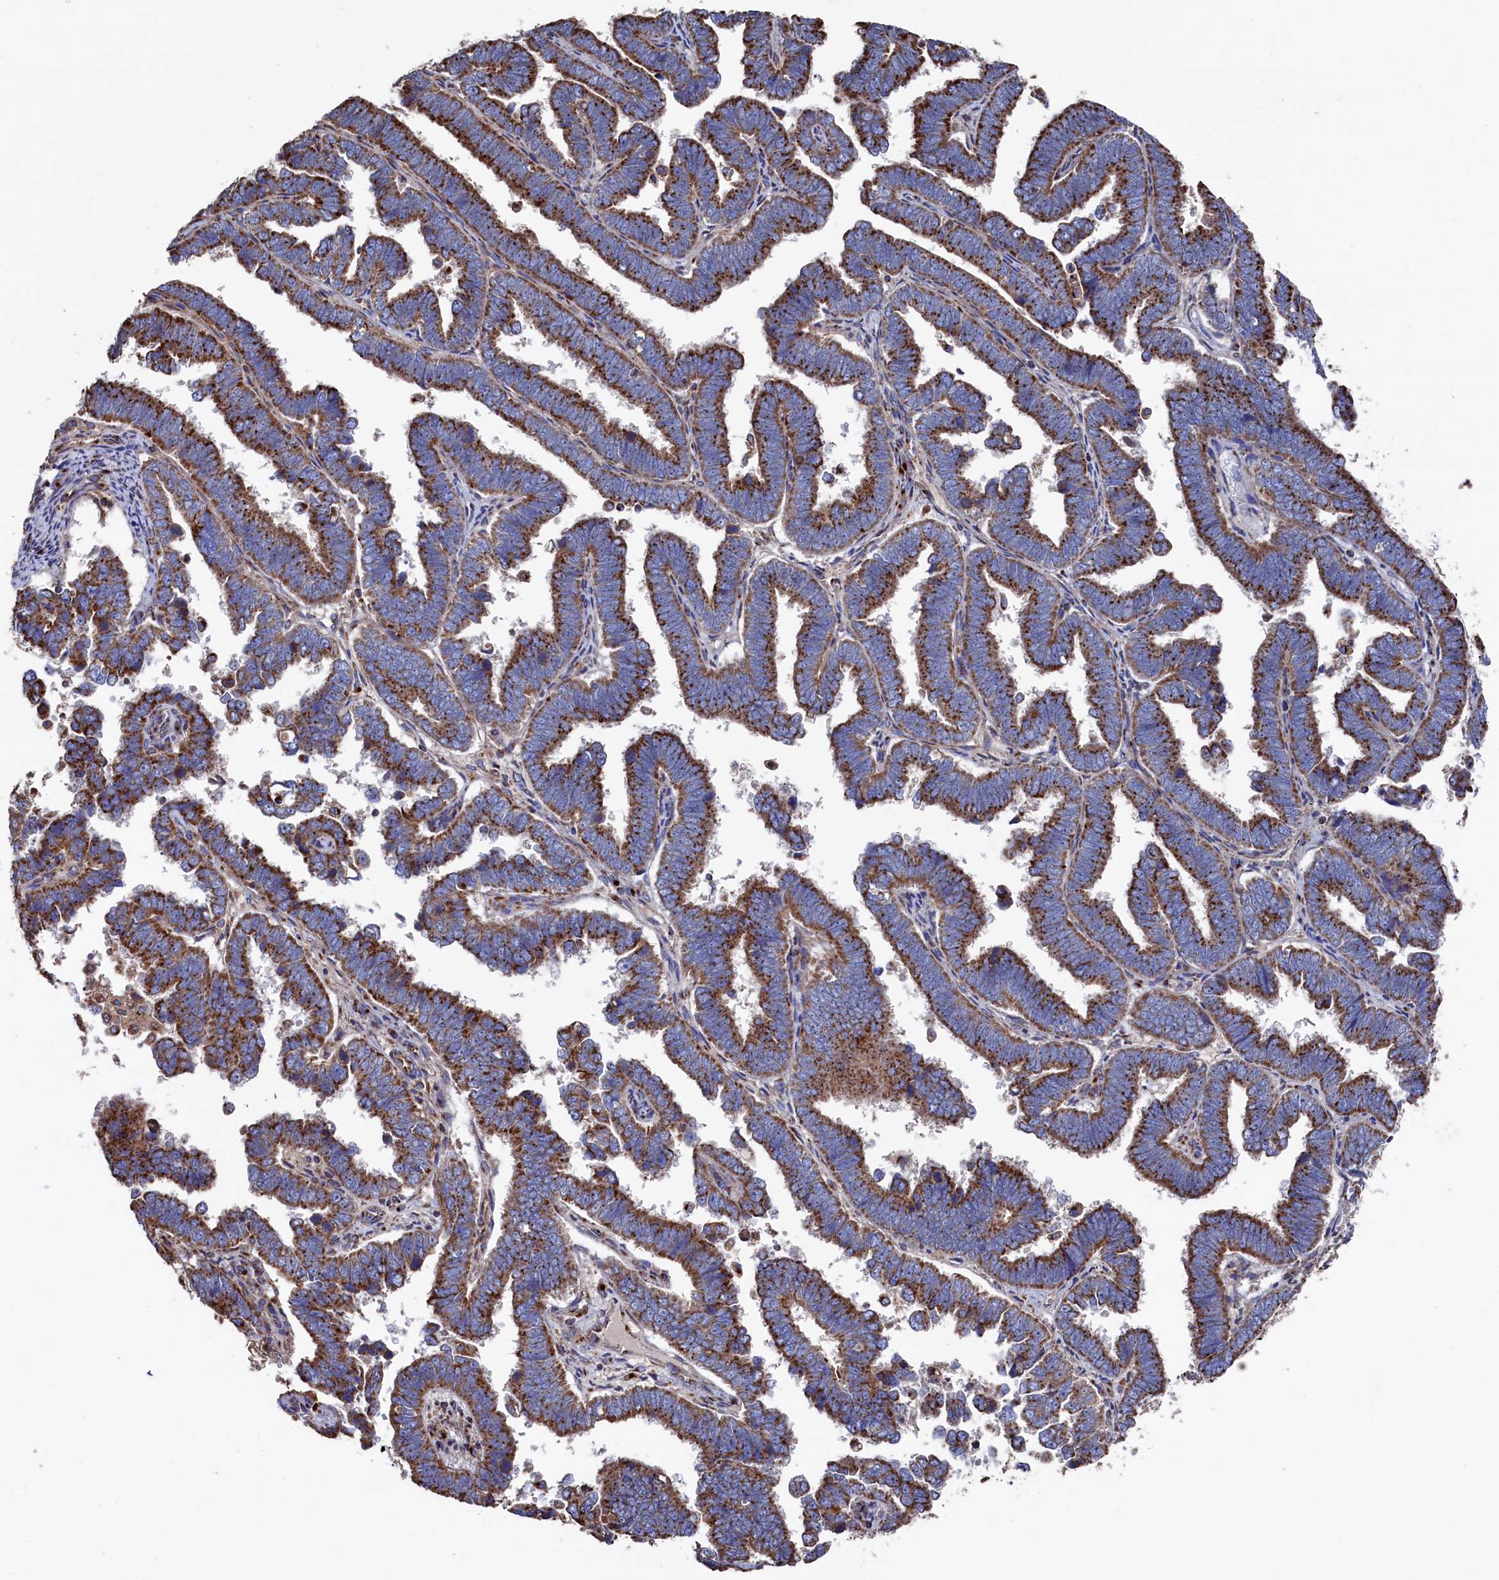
{"staining": {"intensity": "strong", "quantity": ">75%", "location": "cytoplasmic/membranous"}, "tissue": "endometrial cancer", "cell_type": "Tumor cells", "image_type": "cancer", "snomed": [{"axis": "morphology", "description": "Adenocarcinoma, NOS"}, {"axis": "topography", "description": "Endometrium"}], "caption": "Protein staining reveals strong cytoplasmic/membranous expression in about >75% of tumor cells in adenocarcinoma (endometrial).", "gene": "PRRC1", "patient": {"sex": "female", "age": 75}}